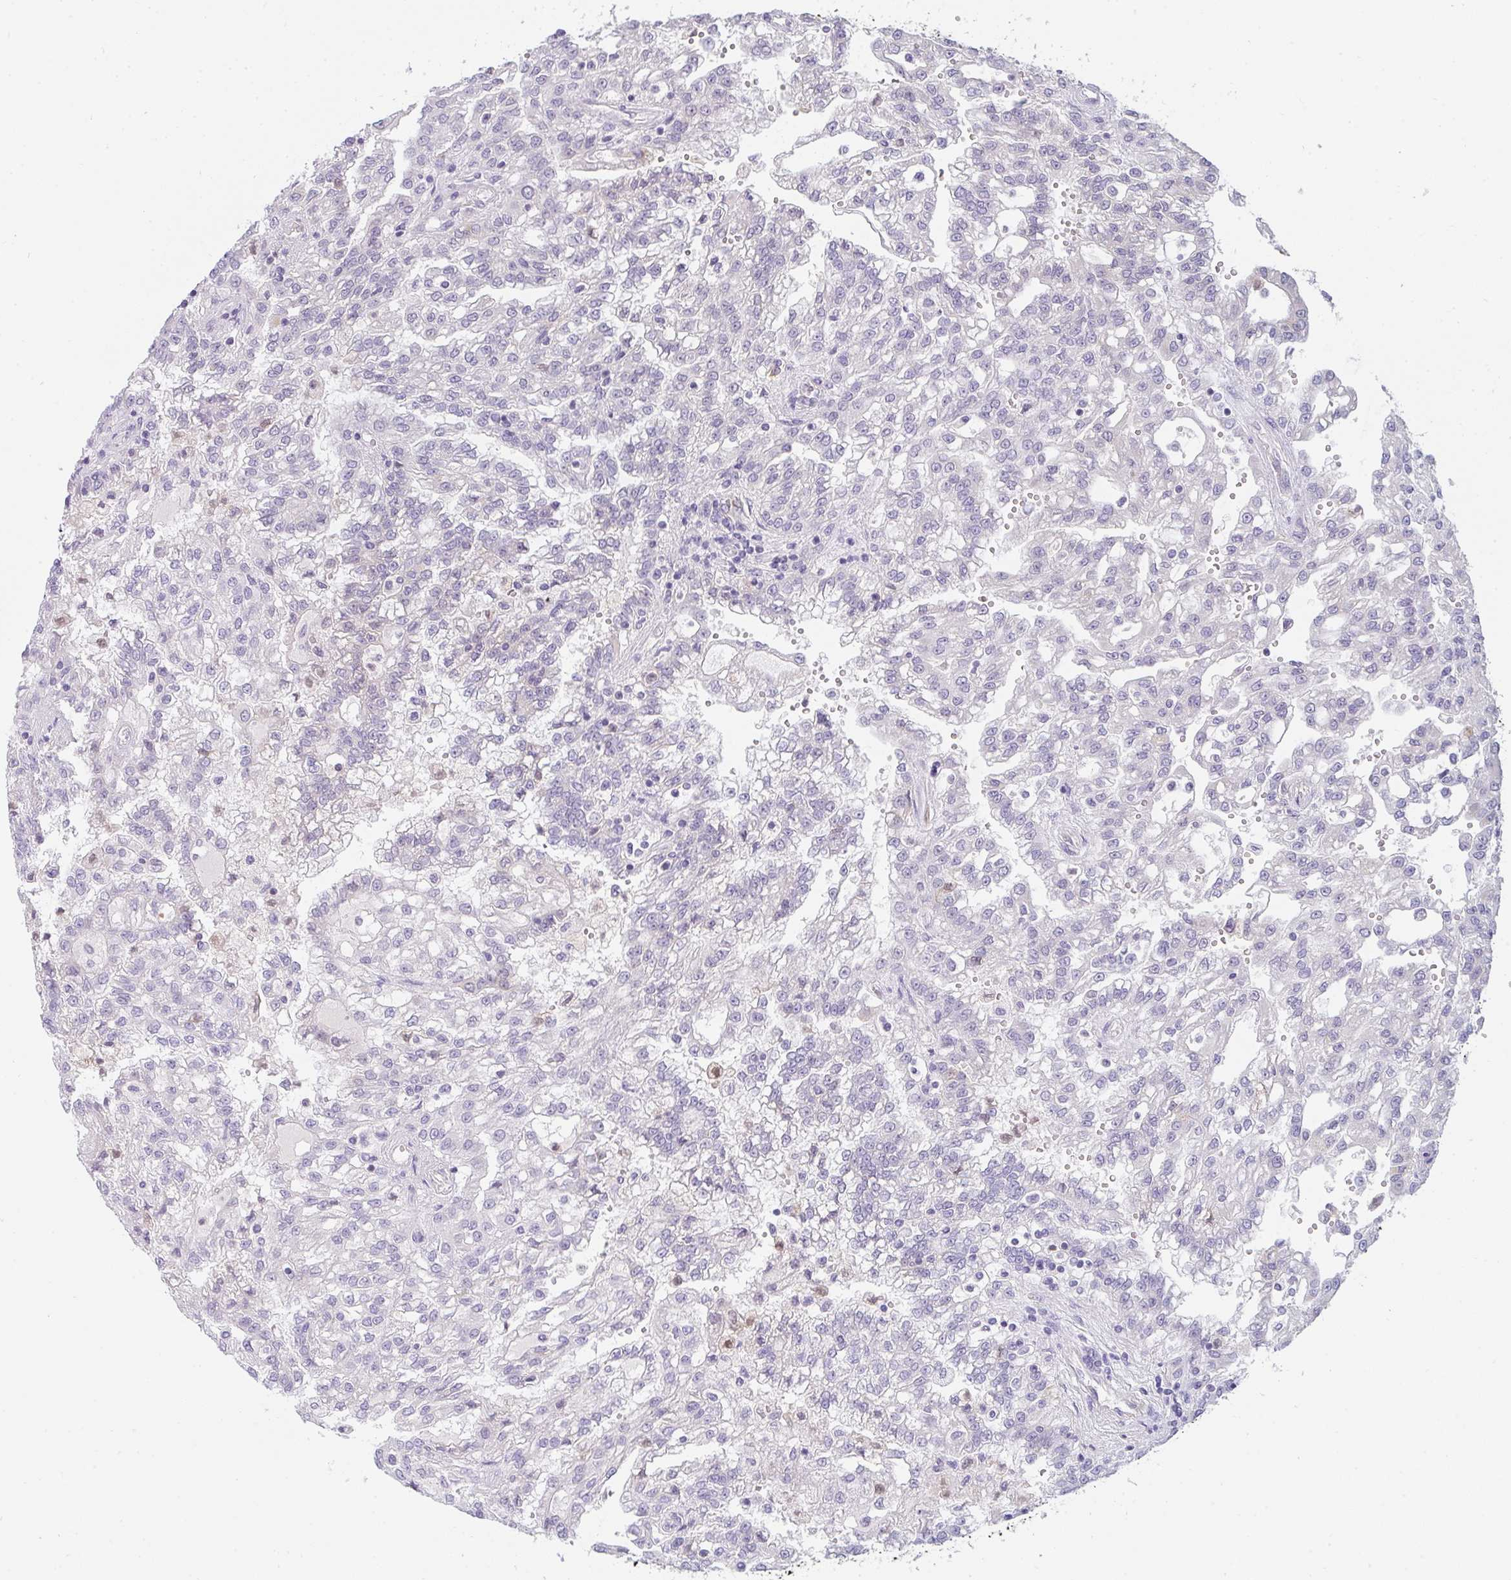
{"staining": {"intensity": "negative", "quantity": "none", "location": "none"}, "tissue": "renal cancer", "cell_type": "Tumor cells", "image_type": "cancer", "snomed": [{"axis": "morphology", "description": "Adenocarcinoma, NOS"}, {"axis": "topography", "description": "Kidney"}], "caption": "Renal cancer was stained to show a protein in brown. There is no significant expression in tumor cells. (Stains: DAB IHC with hematoxylin counter stain, Microscopy: brightfield microscopy at high magnification).", "gene": "COX7B", "patient": {"sex": "male", "age": 63}}